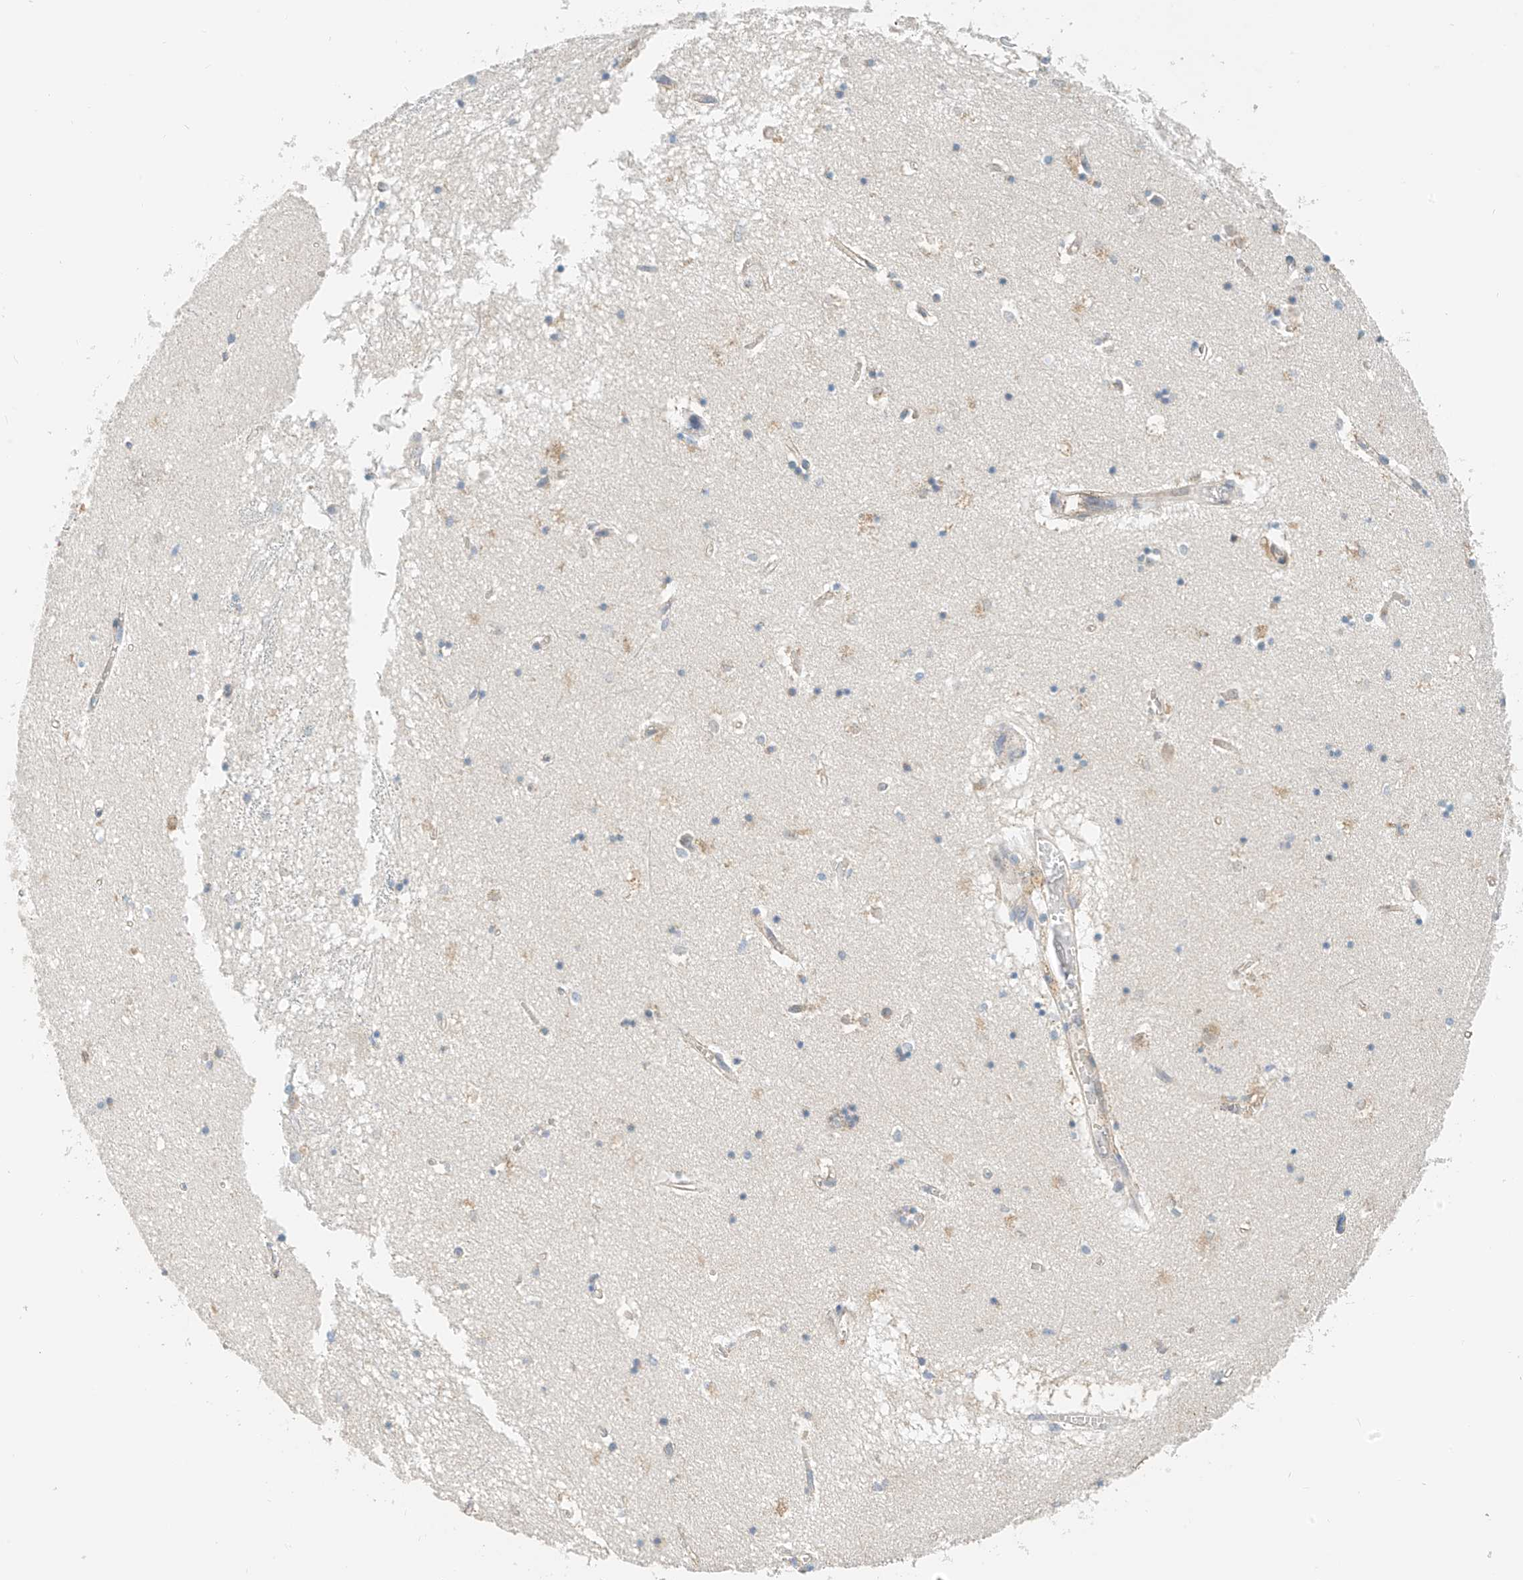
{"staining": {"intensity": "weak", "quantity": "<25%", "location": "cytoplasmic/membranous"}, "tissue": "hippocampus", "cell_type": "Glial cells", "image_type": "normal", "snomed": [{"axis": "morphology", "description": "Normal tissue, NOS"}, {"axis": "topography", "description": "Hippocampus"}], "caption": "A high-resolution photomicrograph shows IHC staining of normal hippocampus, which displays no significant staining in glial cells. The staining is performed using DAB brown chromogen with nuclei counter-stained in using hematoxylin.", "gene": "PPA2", "patient": {"sex": "male", "age": 70}}